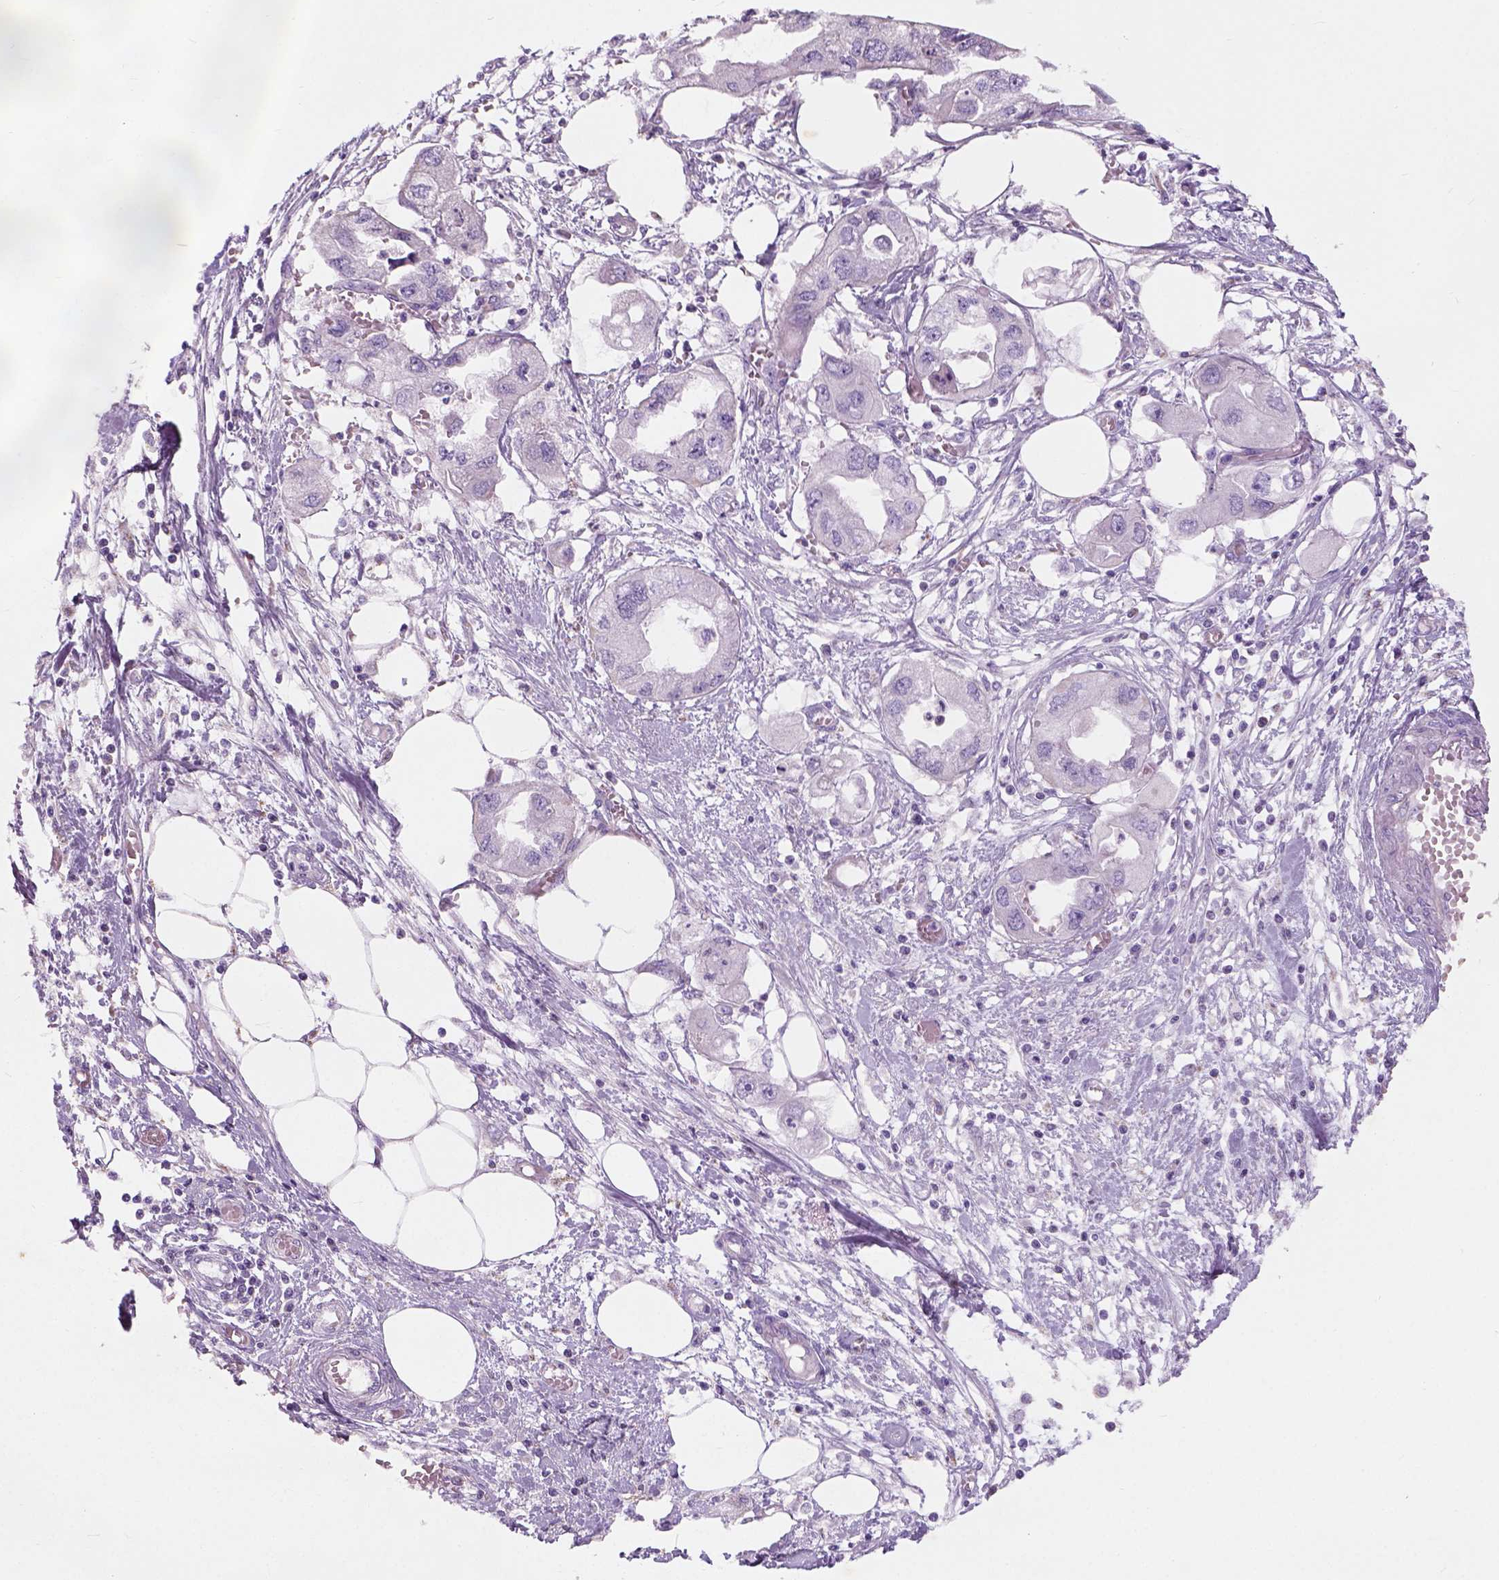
{"staining": {"intensity": "negative", "quantity": "none", "location": "none"}, "tissue": "endometrial cancer", "cell_type": "Tumor cells", "image_type": "cancer", "snomed": [{"axis": "morphology", "description": "Adenocarcinoma, NOS"}, {"axis": "morphology", "description": "Adenocarcinoma, metastatic, NOS"}, {"axis": "topography", "description": "Adipose tissue"}, {"axis": "topography", "description": "Endometrium"}], "caption": "This is a image of IHC staining of adenocarcinoma (endometrial), which shows no positivity in tumor cells.", "gene": "CHODL", "patient": {"sex": "female", "age": 67}}